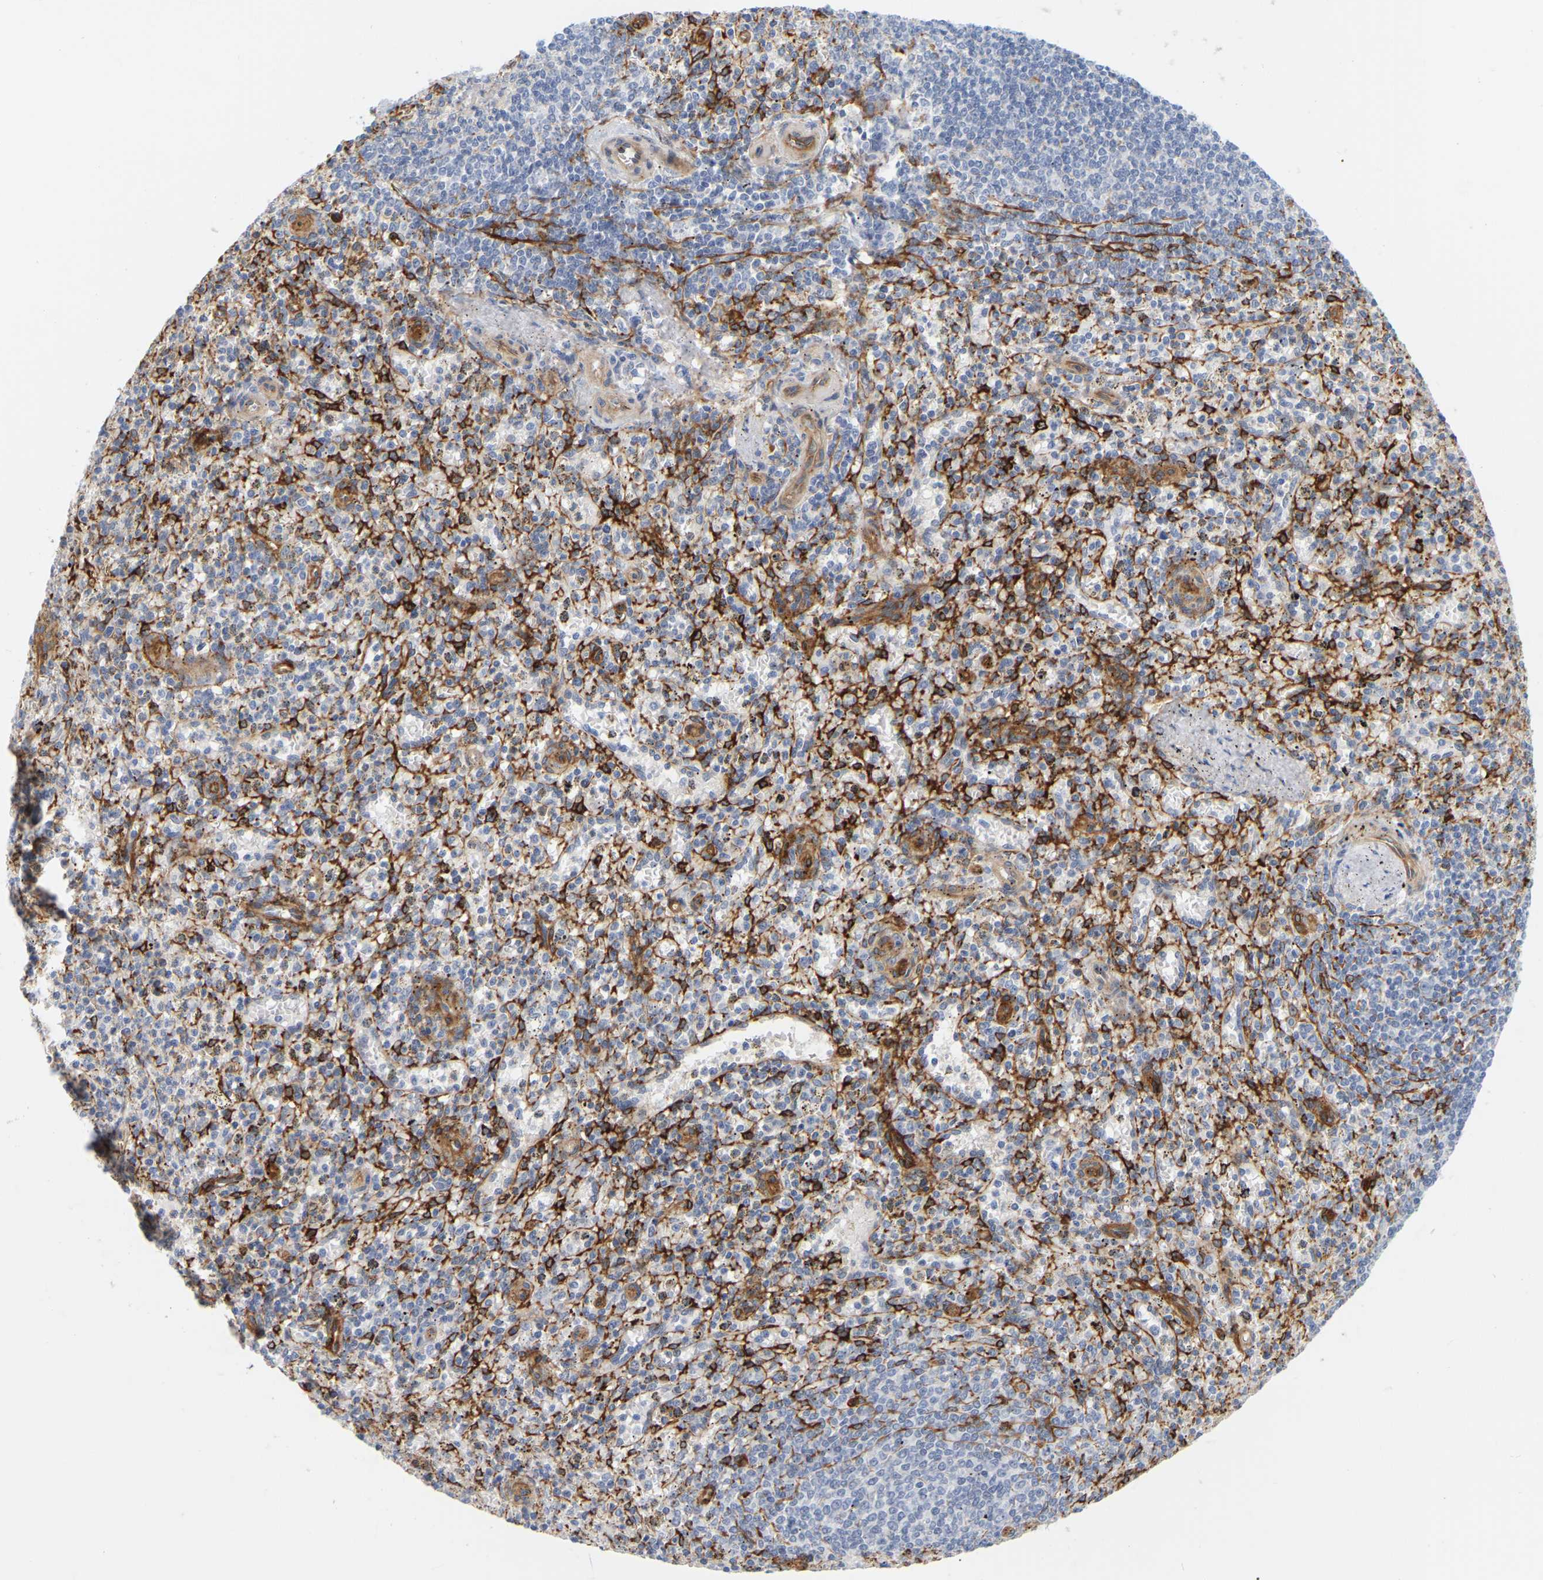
{"staining": {"intensity": "strong", "quantity": "<25%", "location": "cytoplasmic/membranous"}, "tissue": "spleen", "cell_type": "Cells in red pulp", "image_type": "normal", "snomed": [{"axis": "morphology", "description": "Normal tissue, NOS"}, {"axis": "topography", "description": "Spleen"}], "caption": "Cells in red pulp demonstrate medium levels of strong cytoplasmic/membranous expression in approximately <25% of cells in benign human spleen.", "gene": "RAPH1", "patient": {"sex": "male", "age": 72}}